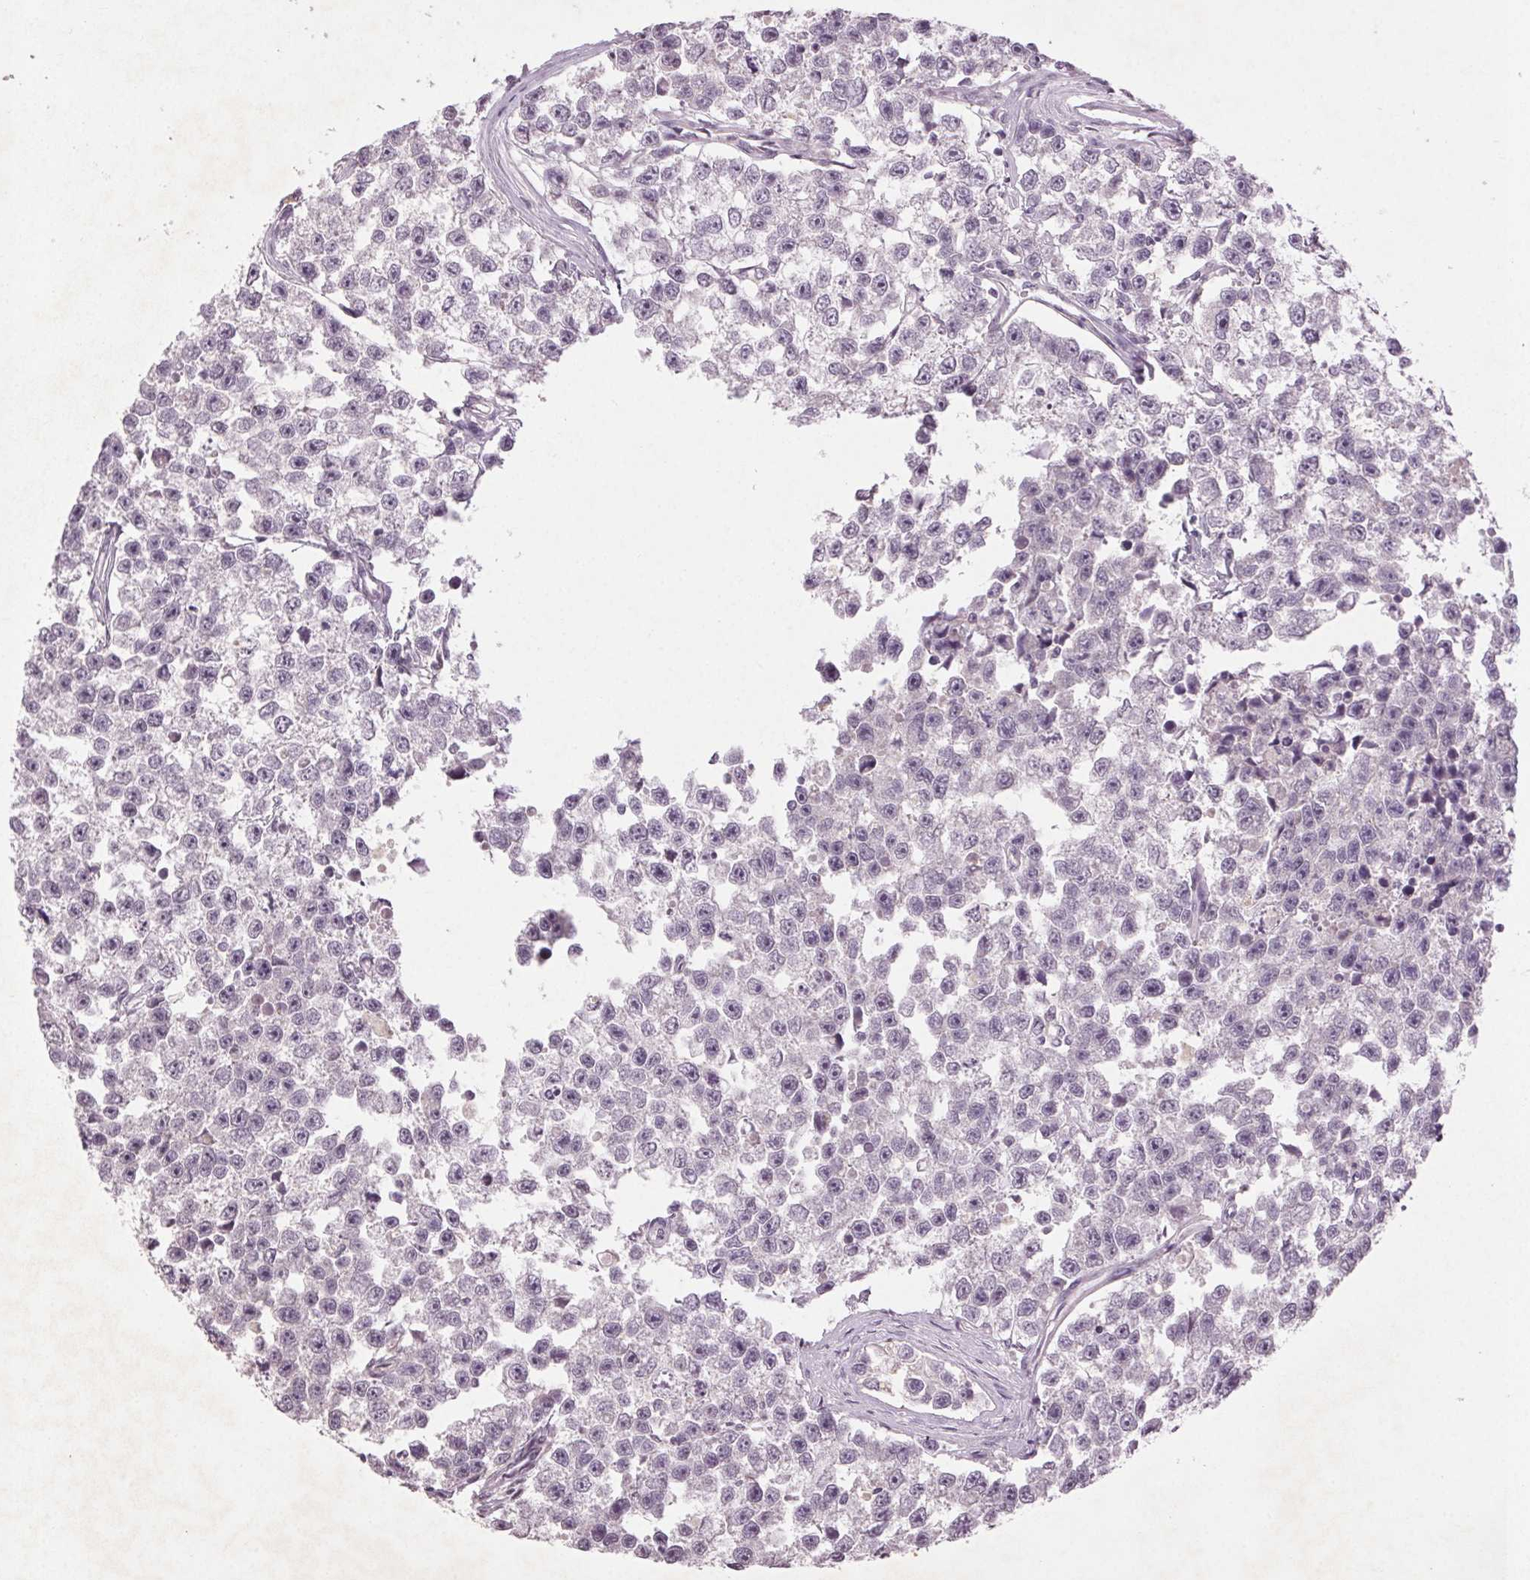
{"staining": {"intensity": "negative", "quantity": "none", "location": "none"}, "tissue": "testis cancer", "cell_type": "Tumor cells", "image_type": "cancer", "snomed": [{"axis": "morphology", "description": "Seminoma, NOS"}, {"axis": "topography", "description": "Testis"}], "caption": "The IHC micrograph has no significant staining in tumor cells of seminoma (testis) tissue.", "gene": "KLRC3", "patient": {"sex": "male", "age": 26}}